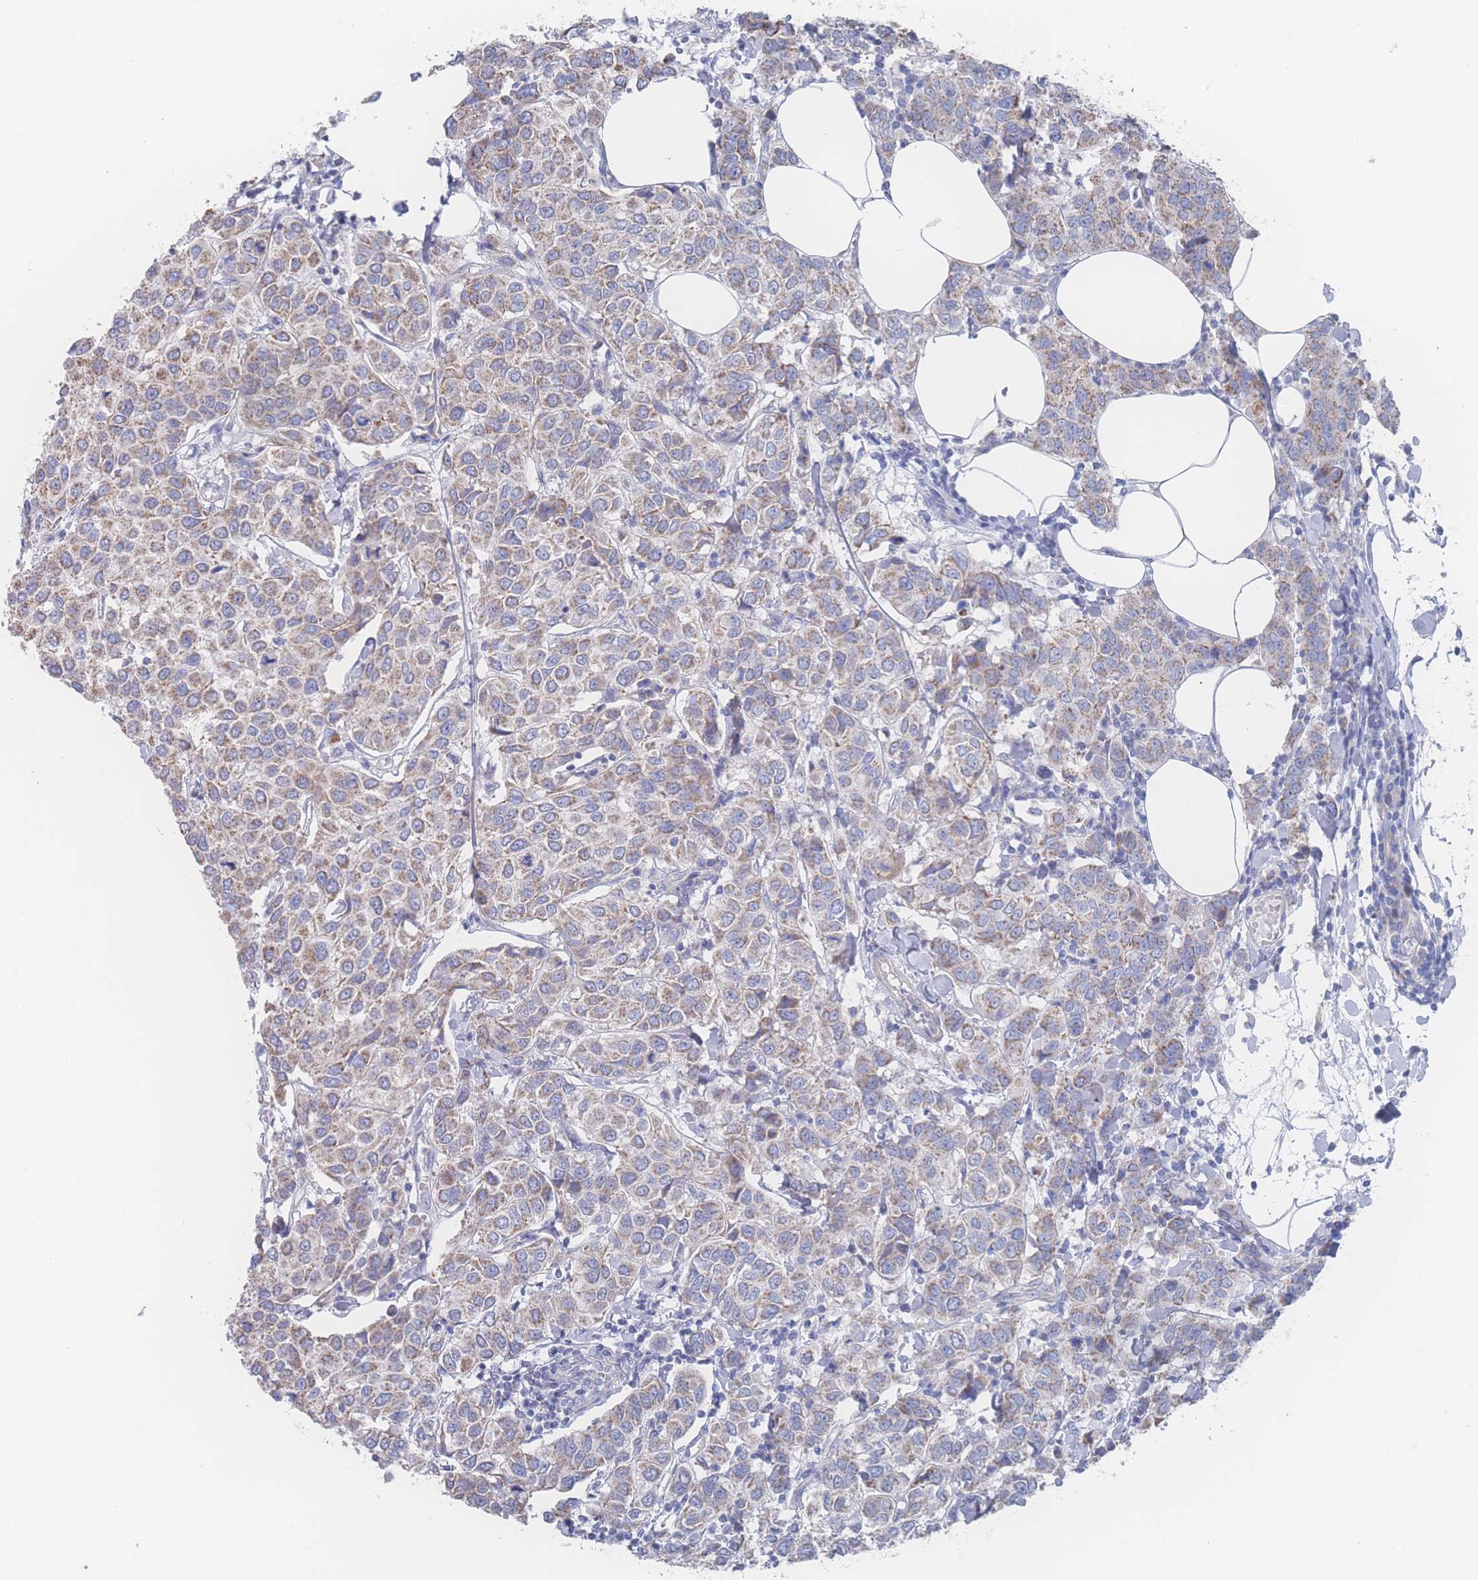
{"staining": {"intensity": "moderate", "quantity": ">75%", "location": "cytoplasmic/membranous"}, "tissue": "breast cancer", "cell_type": "Tumor cells", "image_type": "cancer", "snomed": [{"axis": "morphology", "description": "Duct carcinoma"}, {"axis": "topography", "description": "Breast"}], "caption": "Tumor cells reveal medium levels of moderate cytoplasmic/membranous expression in approximately >75% of cells in human intraductal carcinoma (breast).", "gene": "SNPH", "patient": {"sex": "female", "age": 55}}